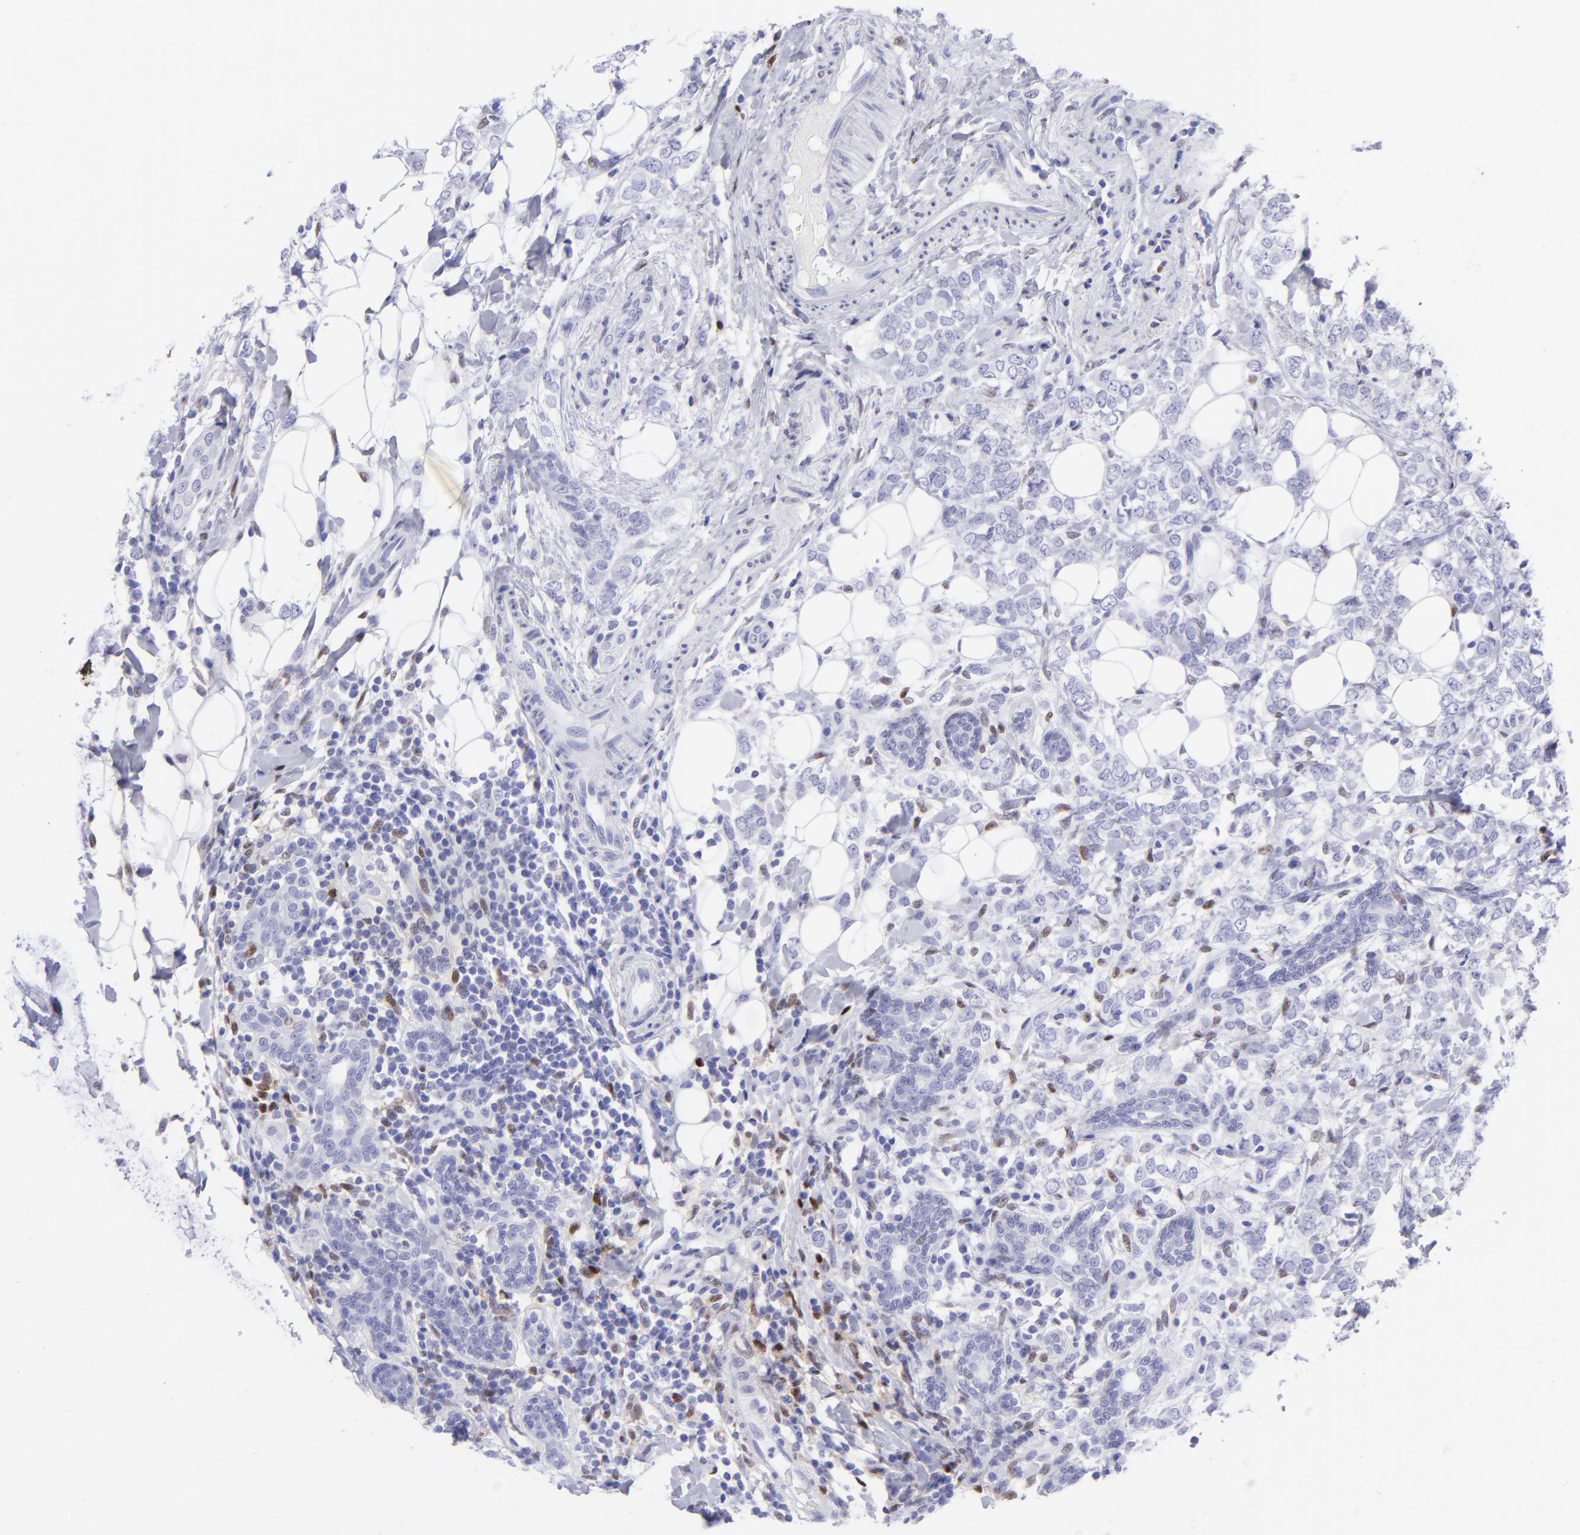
{"staining": {"intensity": "negative", "quantity": "none", "location": "none"}, "tissue": "breast cancer", "cell_type": "Tumor cells", "image_type": "cancer", "snomed": [{"axis": "morphology", "description": "Normal tissue, NOS"}, {"axis": "morphology", "description": "Lobular carcinoma"}, {"axis": "topography", "description": "Breast"}], "caption": "This is an immunohistochemistry image of breast cancer (lobular carcinoma). There is no staining in tumor cells.", "gene": "MITF", "patient": {"sex": "female", "age": 47}}